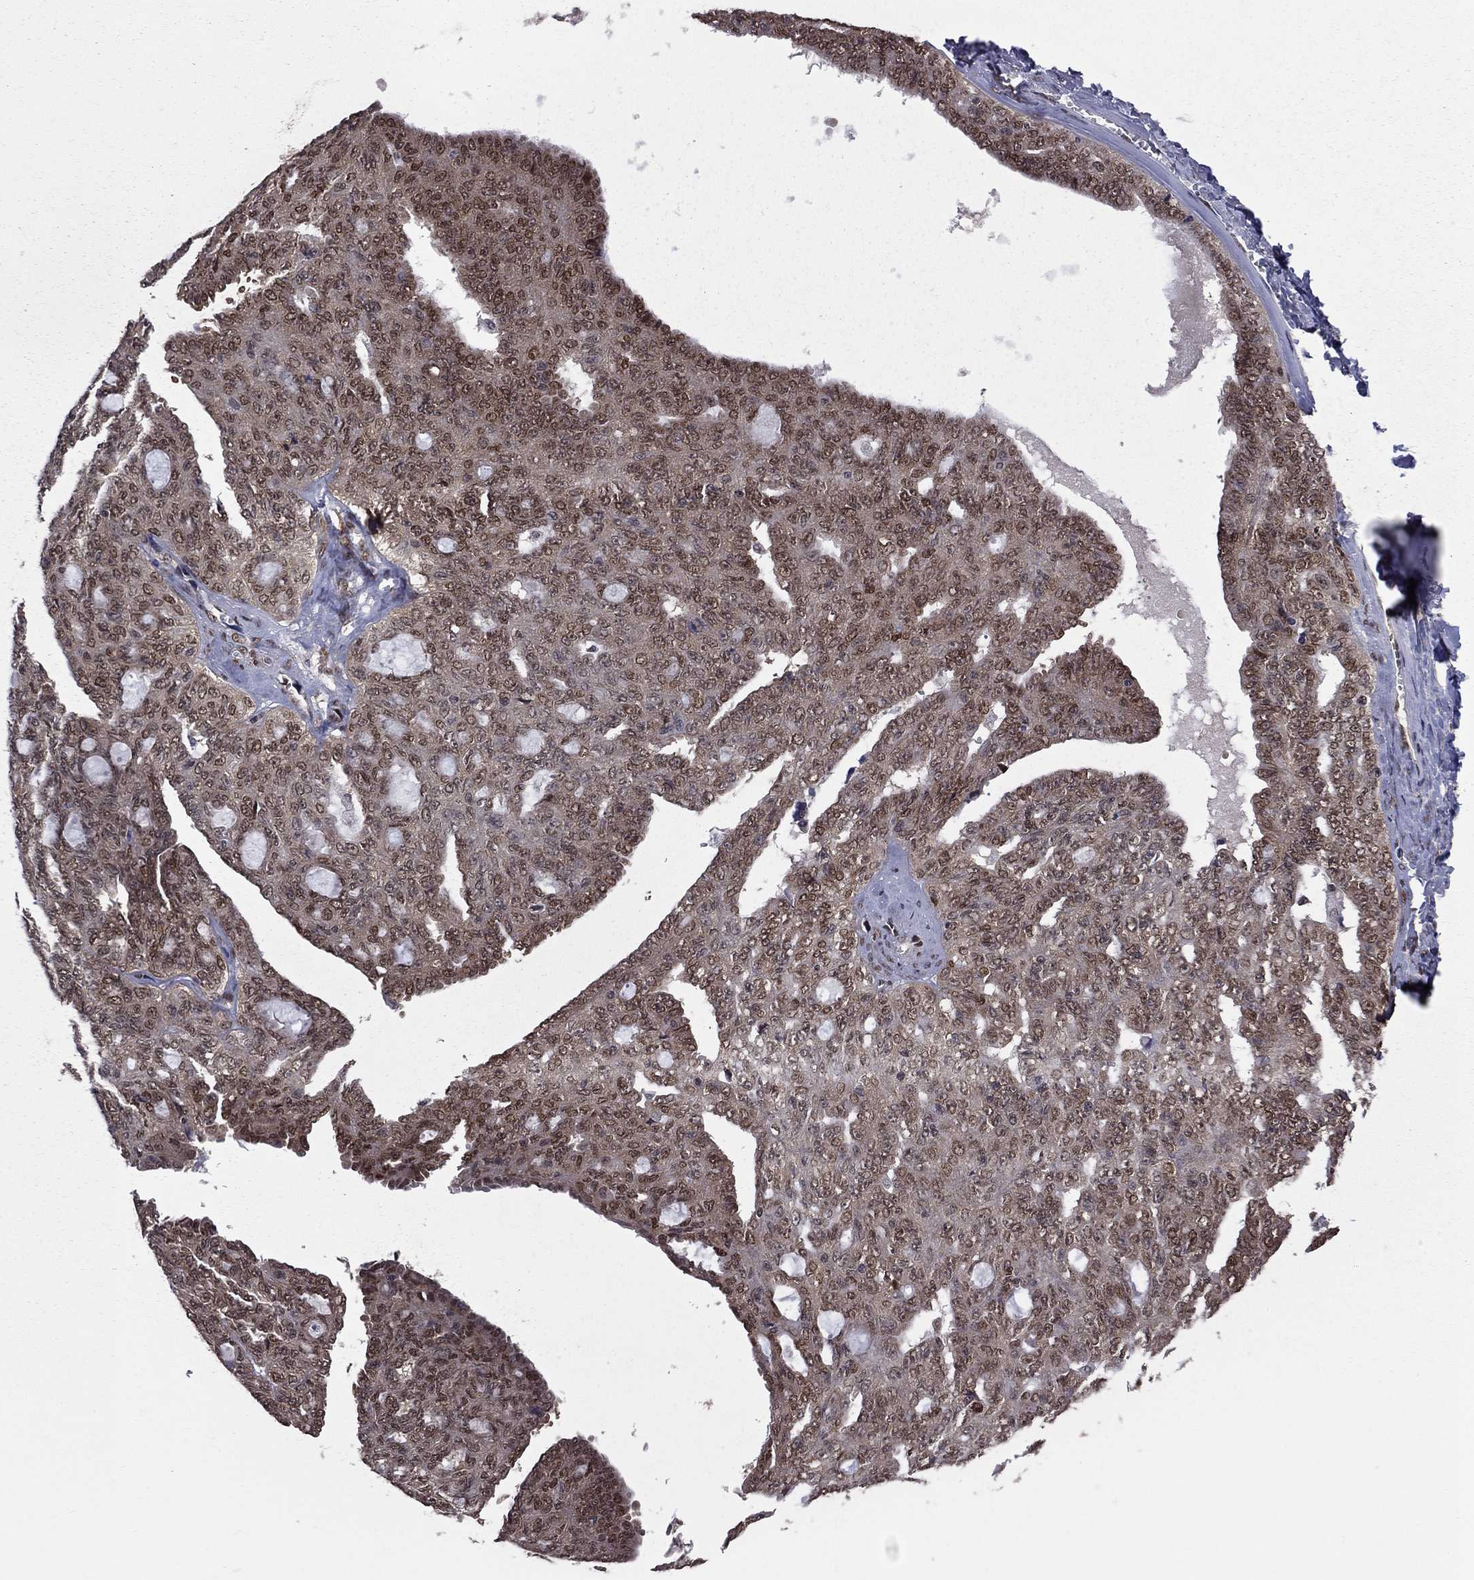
{"staining": {"intensity": "strong", "quantity": "25%-75%", "location": "nuclear"}, "tissue": "ovarian cancer", "cell_type": "Tumor cells", "image_type": "cancer", "snomed": [{"axis": "morphology", "description": "Cystadenocarcinoma, serous, NOS"}, {"axis": "topography", "description": "Ovary"}], "caption": "Ovarian cancer was stained to show a protein in brown. There is high levels of strong nuclear staining in approximately 25%-75% of tumor cells.", "gene": "SAP30L", "patient": {"sex": "female", "age": 71}}